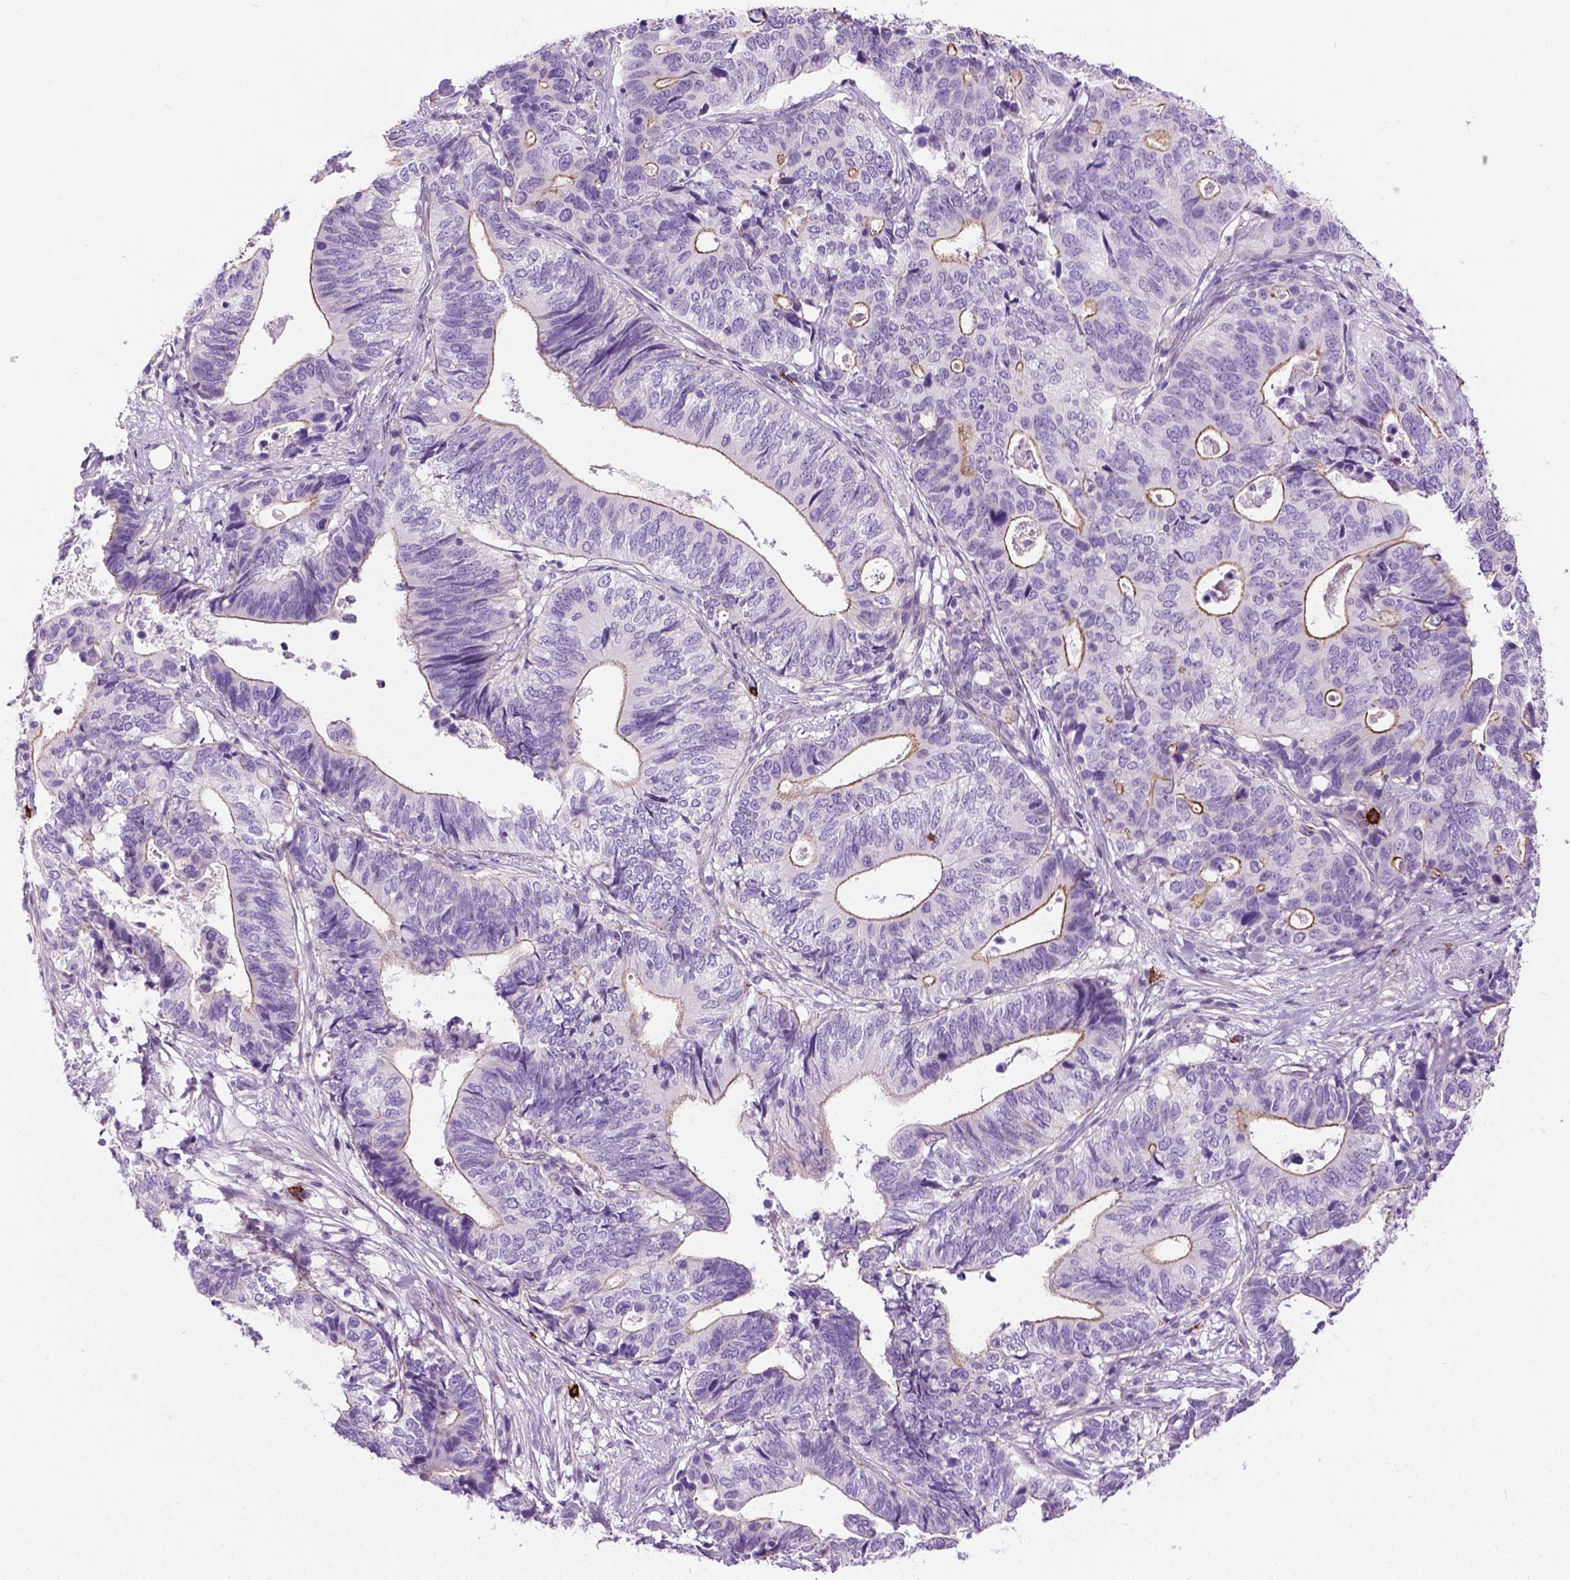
{"staining": {"intensity": "moderate", "quantity": "<25%", "location": "cytoplasmic/membranous"}, "tissue": "stomach cancer", "cell_type": "Tumor cells", "image_type": "cancer", "snomed": [{"axis": "morphology", "description": "Adenocarcinoma, NOS"}, {"axis": "topography", "description": "Stomach, upper"}], "caption": "Stomach adenocarcinoma was stained to show a protein in brown. There is low levels of moderate cytoplasmic/membranous positivity in about <25% of tumor cells. (DAB (3,3'-diaminobenzidine) = brown stain, brightfield microscopy at high magnification).", "gene": "SPECC1L", "patient": {"sex": "female", "age": 67}}